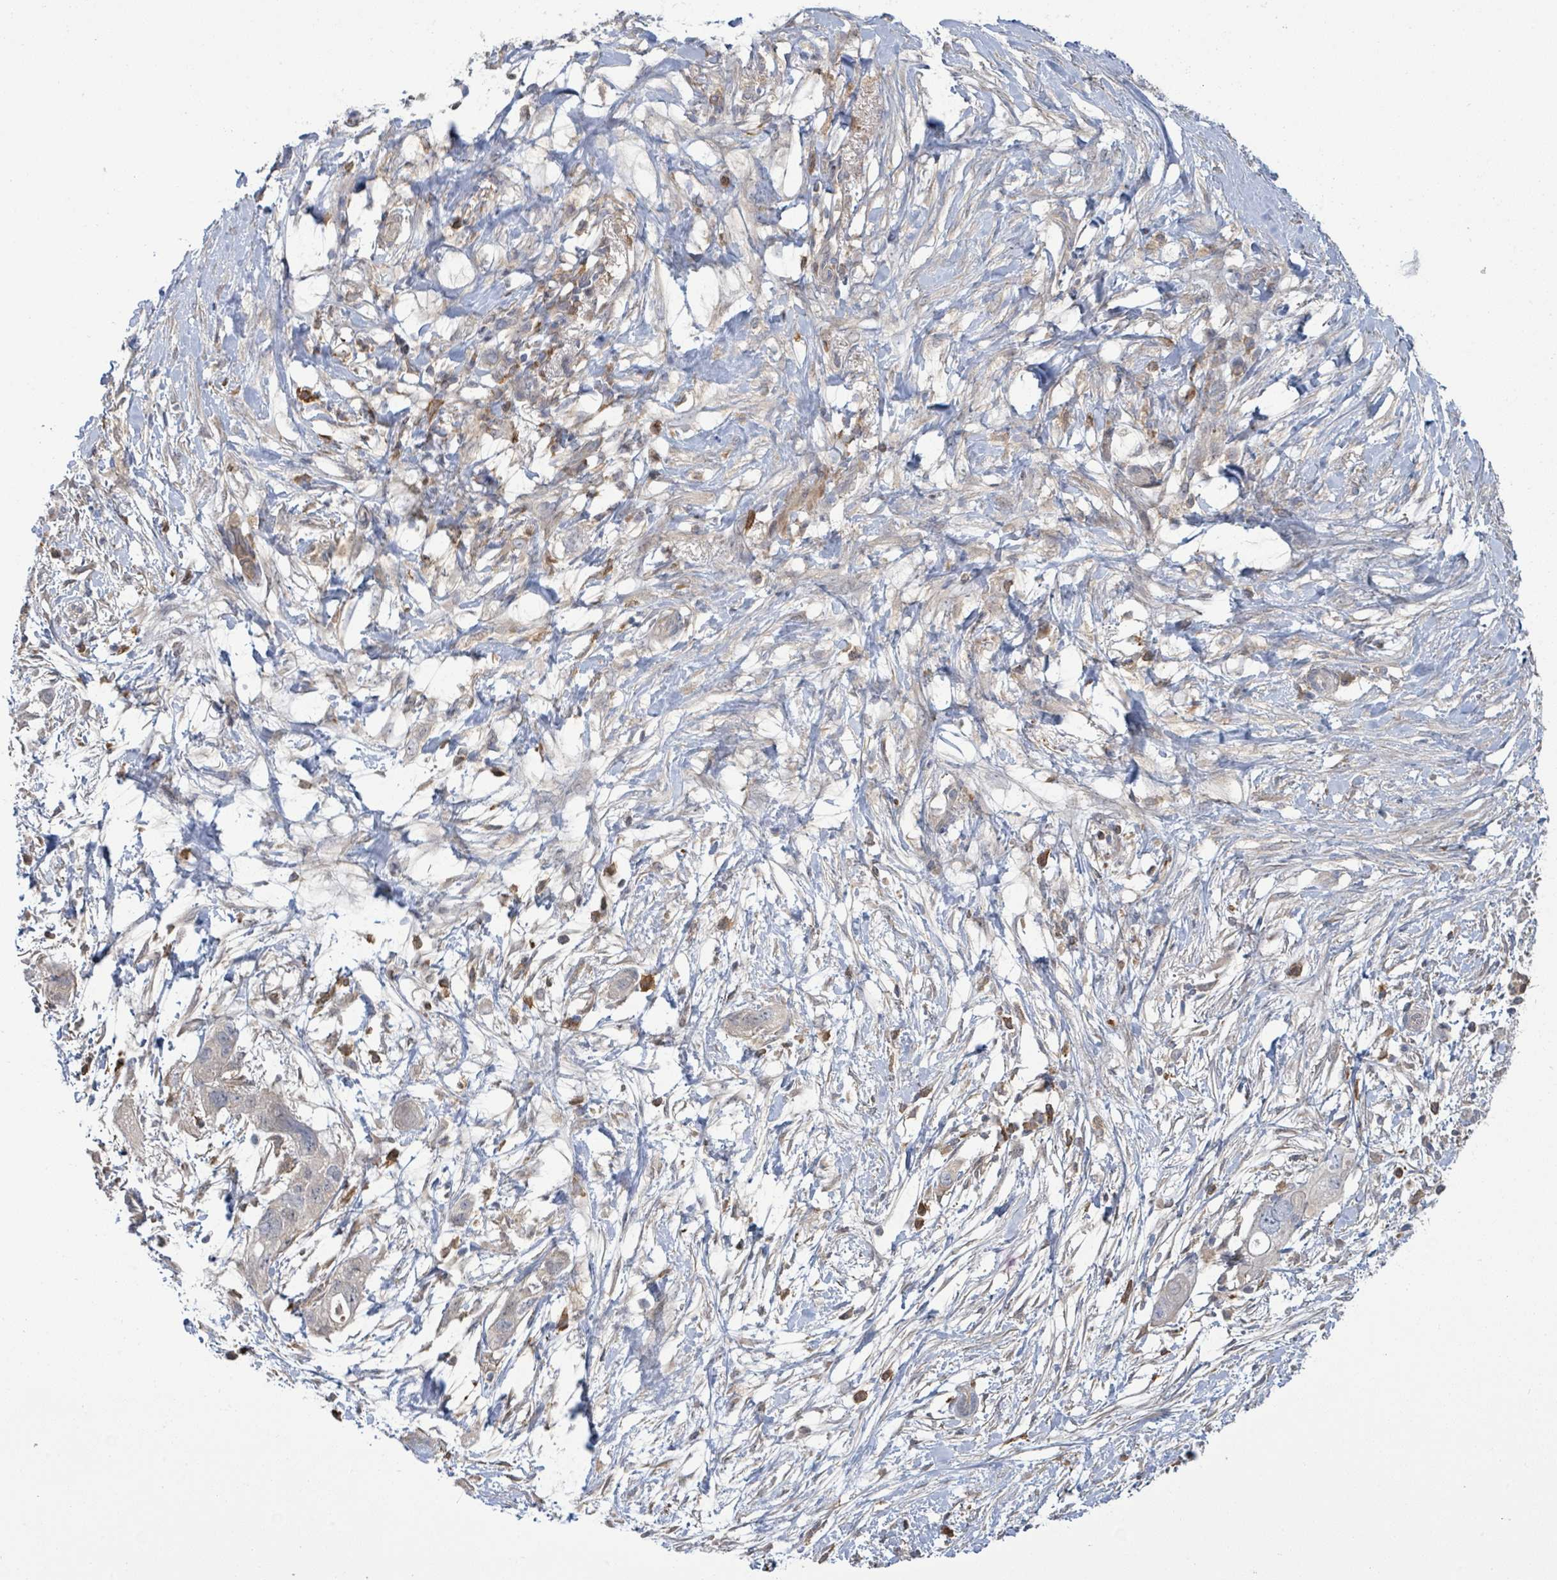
{"staining": {"intensity": "weak", "quantity": "<25%", "location": "cytoplasmic/membranous"}, "tissue": "pancreatic cancer", "cell_type": "Tumor cells", "image_type": "cancer", "snomed": [{"axis": "morphology", "description": "Adenocarcinoma, NOS"}, {"axis": "topography", "description": "Pancreas"}], "caption": "The photomicrograph reveals no significant positivity in tumor cells of adenocarcinoma (pancreatic).", "gene": "PGAM1", "patient": {"sex": "female", "age": 72}}